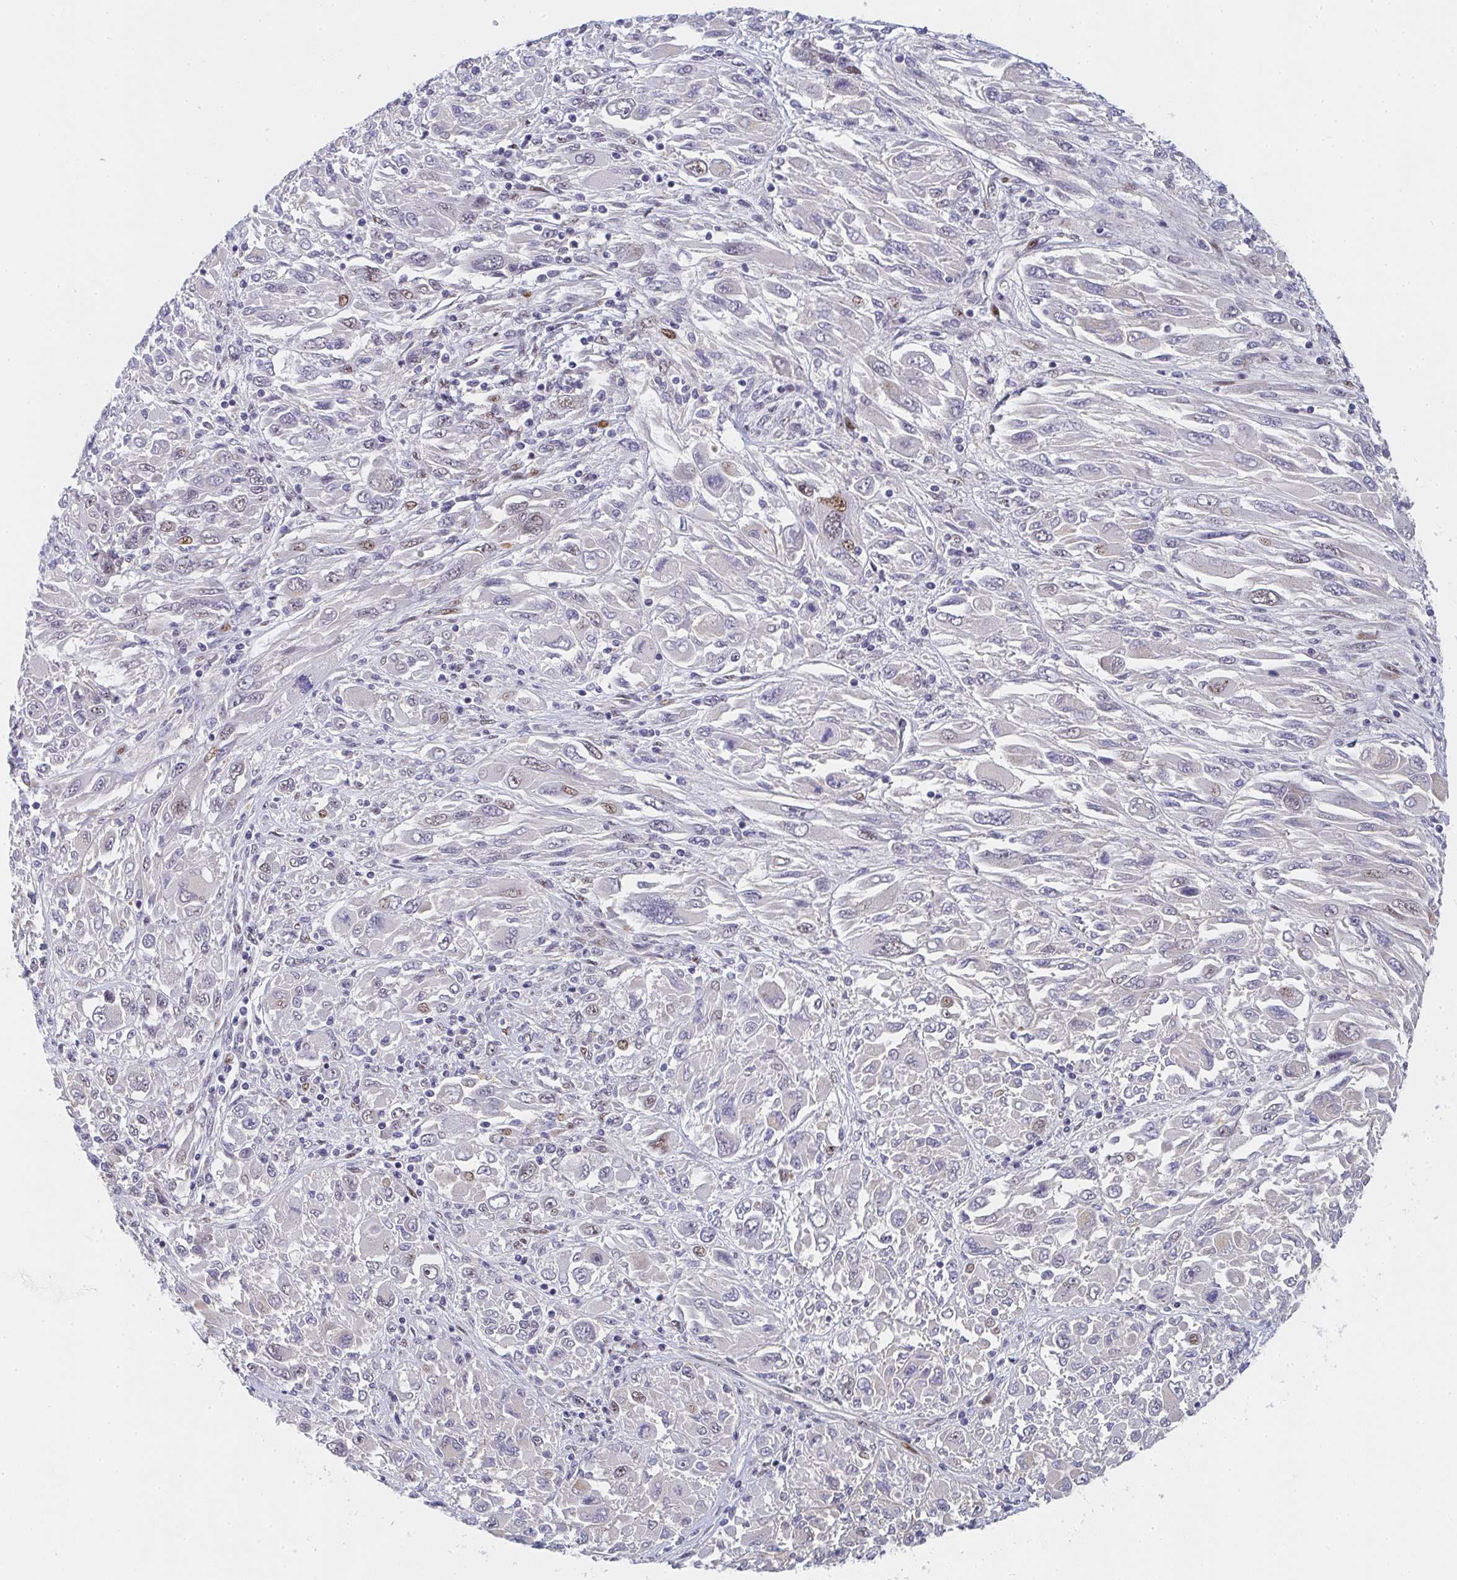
{"staining": {"intensity": "moderate", "quantity": "<25%", "location": "nuclear"}, "tissue": "melanoma", "cell_type": "Tumor cells", "image_type": "cancer", "snomed": [{"axis": "morphology", "description": "Malignant melanoma, NOS"}, {"axis": "topography", "description": "Skin"}], "caption": "Protein expression by immunohistochemistry displays moderate nuclear positivity in approximately <25% of tumor cells in malignant melanoma.", "gene": "ZIC3", "patient": {"sex": "female", "age": 91}}